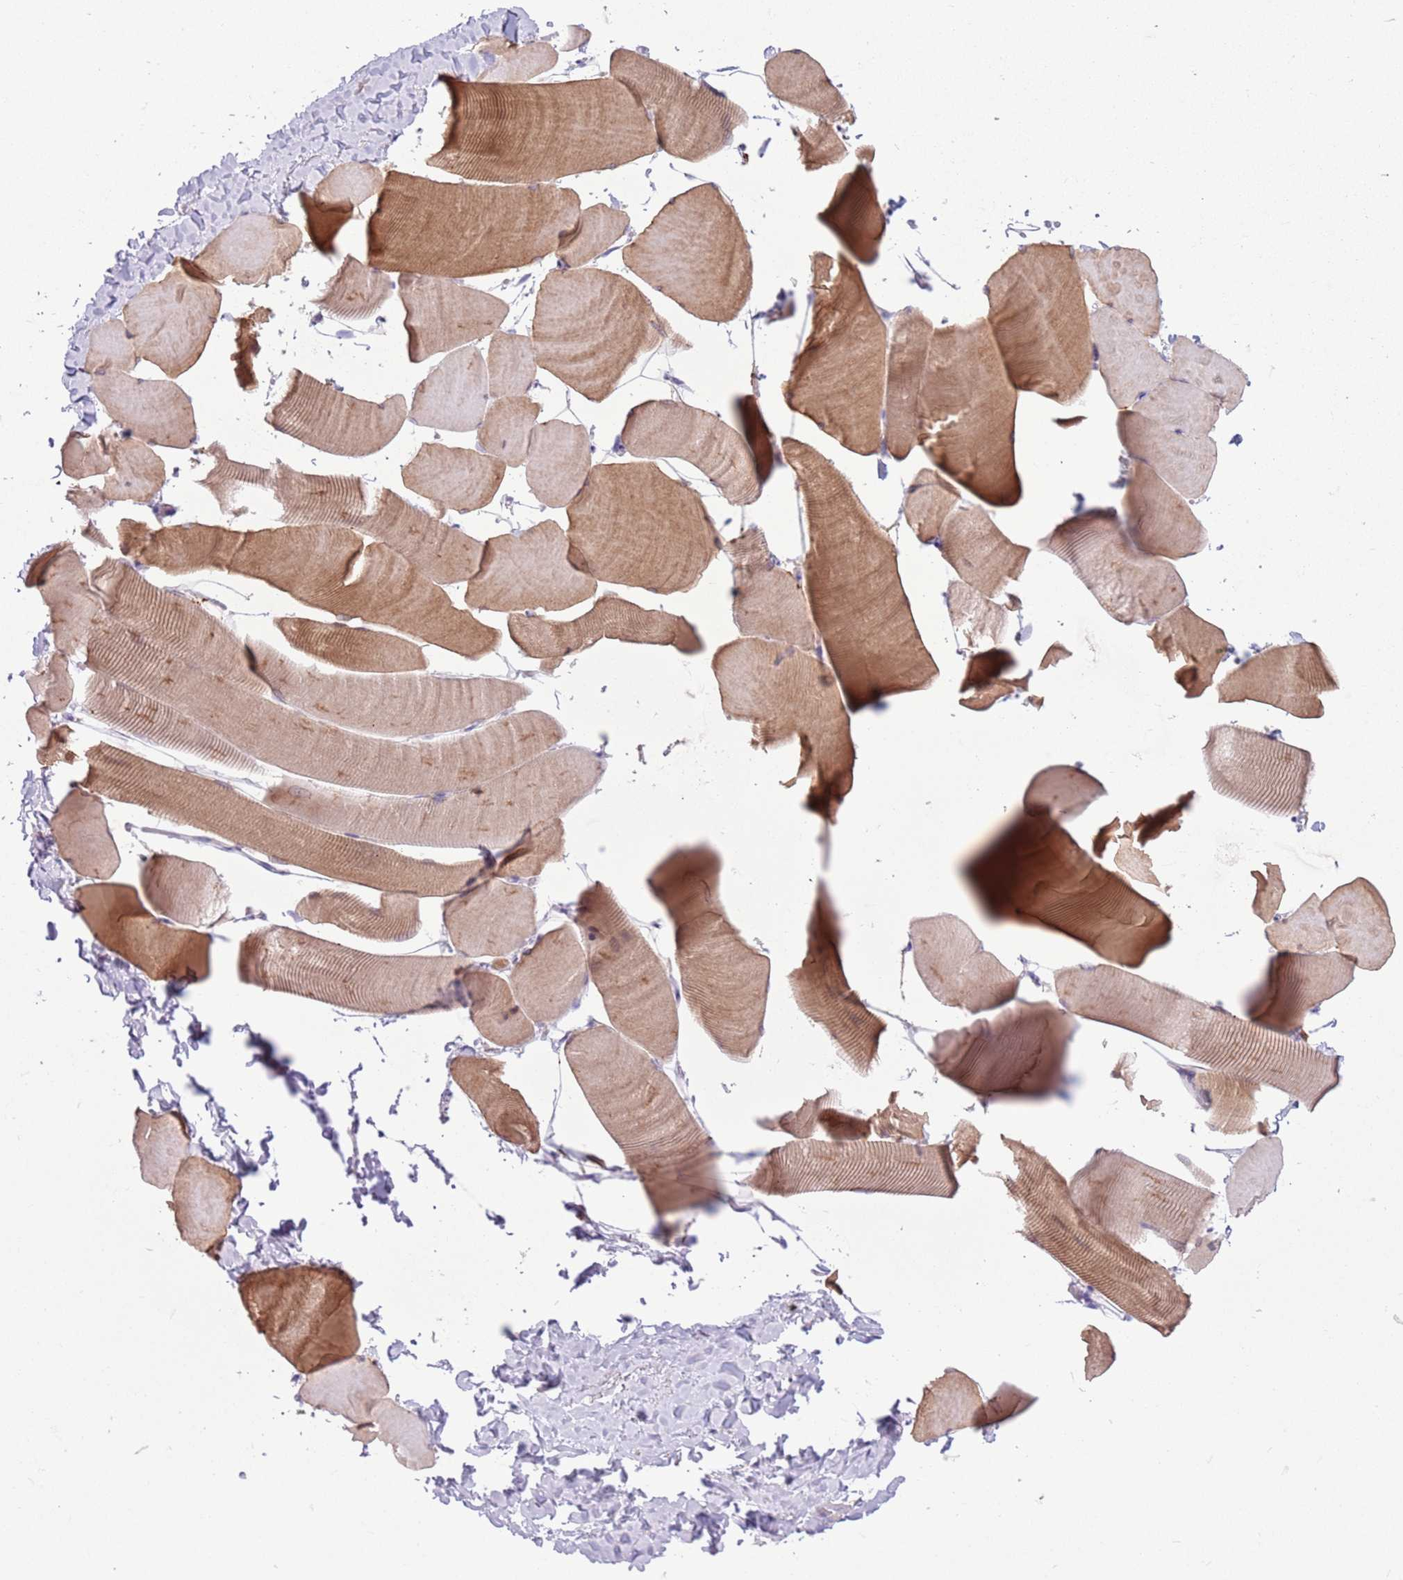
{"staining": {"intensity": "moderate", "quantity": "25%-75%", "location": "cytoplasmic/membranous"}, "tissue": "skeletal muscle", "cell_type": "Myocytes", "image_type": "normal", "snomed": [{"axis": "morphology", "description": "Normal tissue, NOS"}, {"axis": "topography", "description": "Skeletal muscle"}], "caption": "Immunohistochemical staining of benign skeletal muscle exhibits medium levels of moderate cytoplasmic/membranous expression in about 25%-75% of myocytes.", "gene": "SNX6", "patient": {"sex": "male", "age": 25}}